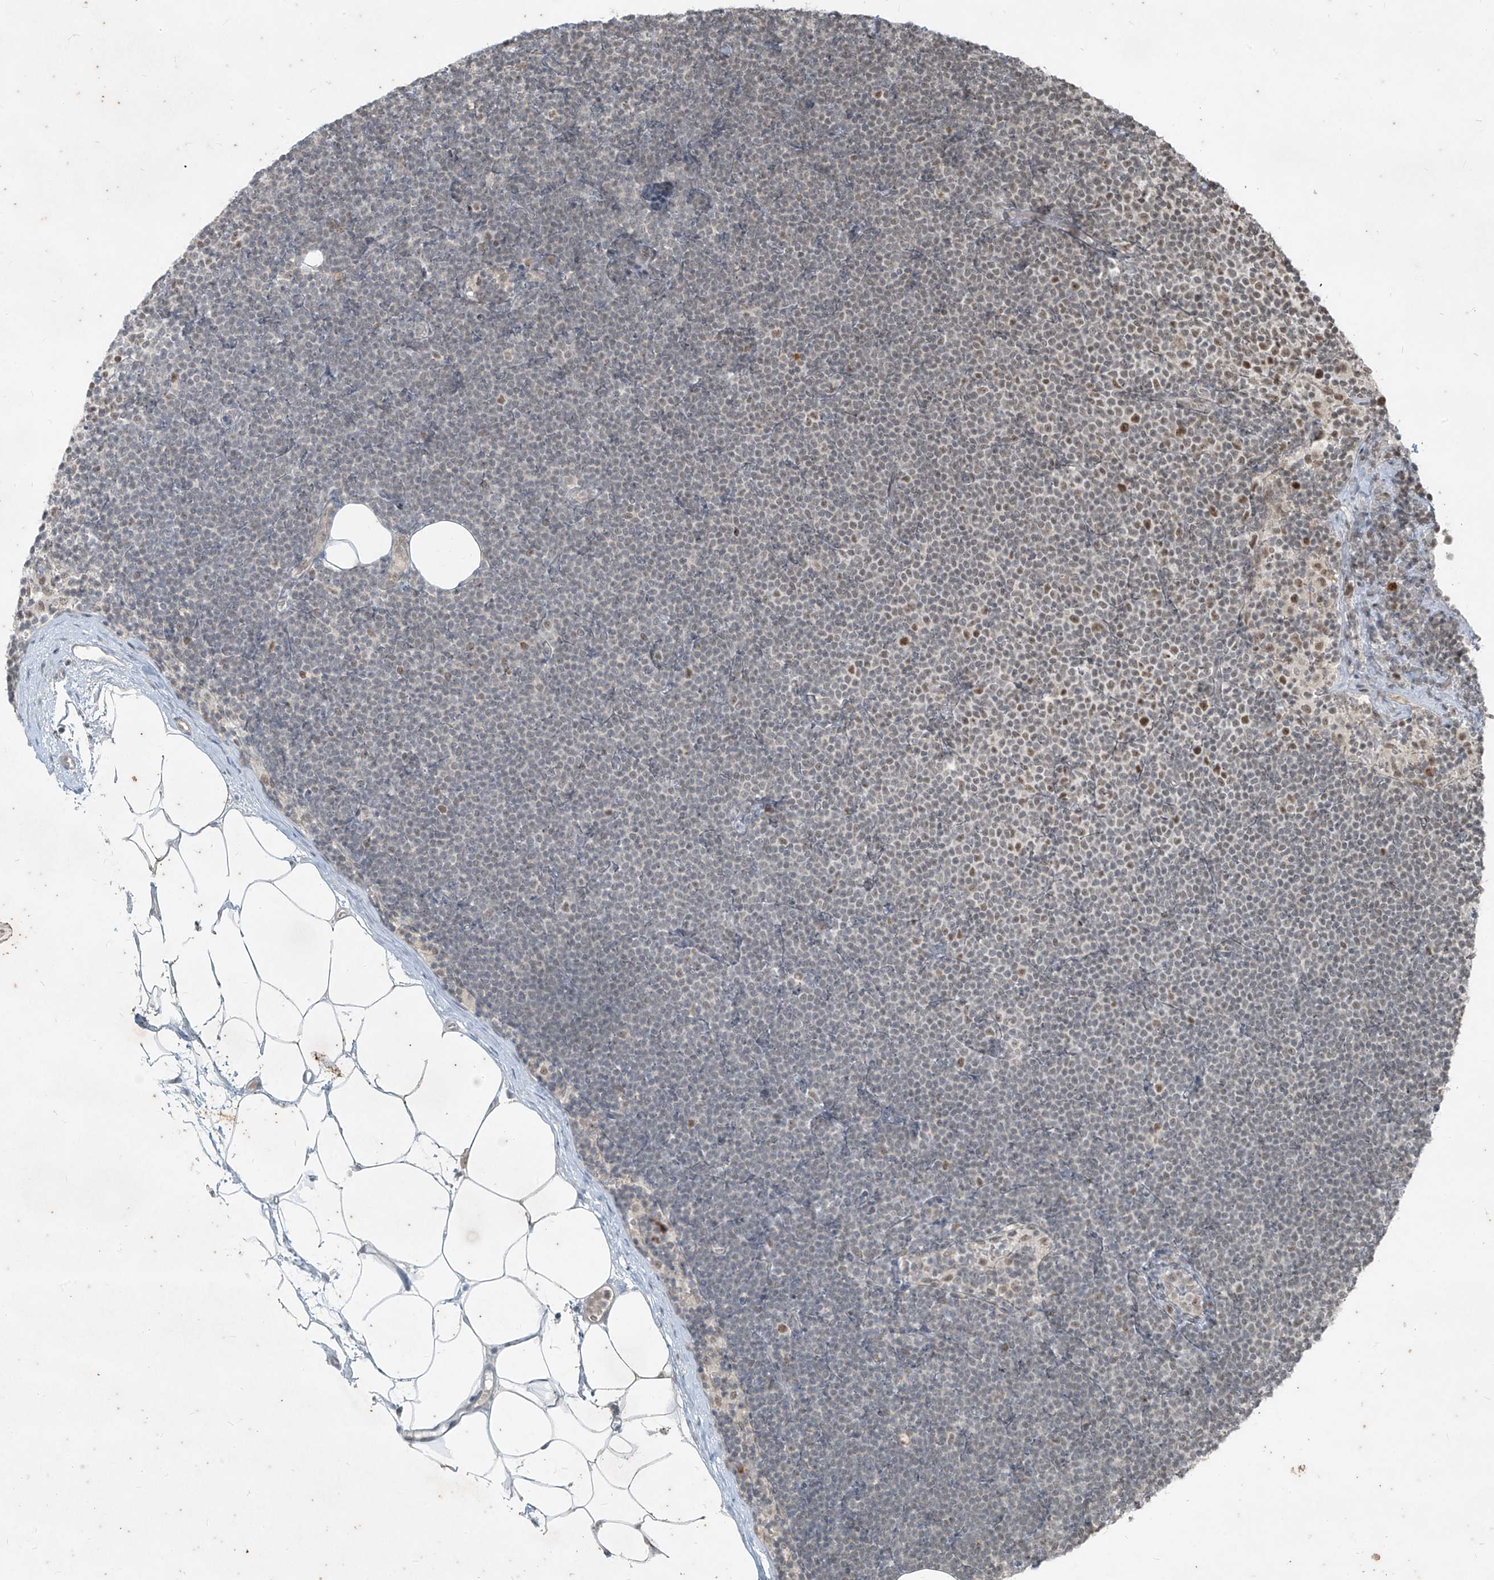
{"staining": {"intensity": "moderate", "quantity": "<25%", "location": "nuclear"}, "tissue": "lymphoma", "cell_type": "Tumor cells", "image_type": "cancer", "snomed": [{"axis": "morphology", "description": "Malignant lymphoma, non-Hodgkin's type, Low grade"}, {"axis": "topography", "description": "Lymph node"}], "caption": "DAB immunohistochemical staining of human low-grade malignant lymphoma, non-Hodgkin's type demonstrates moderate nuclear protein expression in approximately <25% of tumor cells.", "gene": "ZNF354B", "patient": {"sex": "female", "age": 53}}